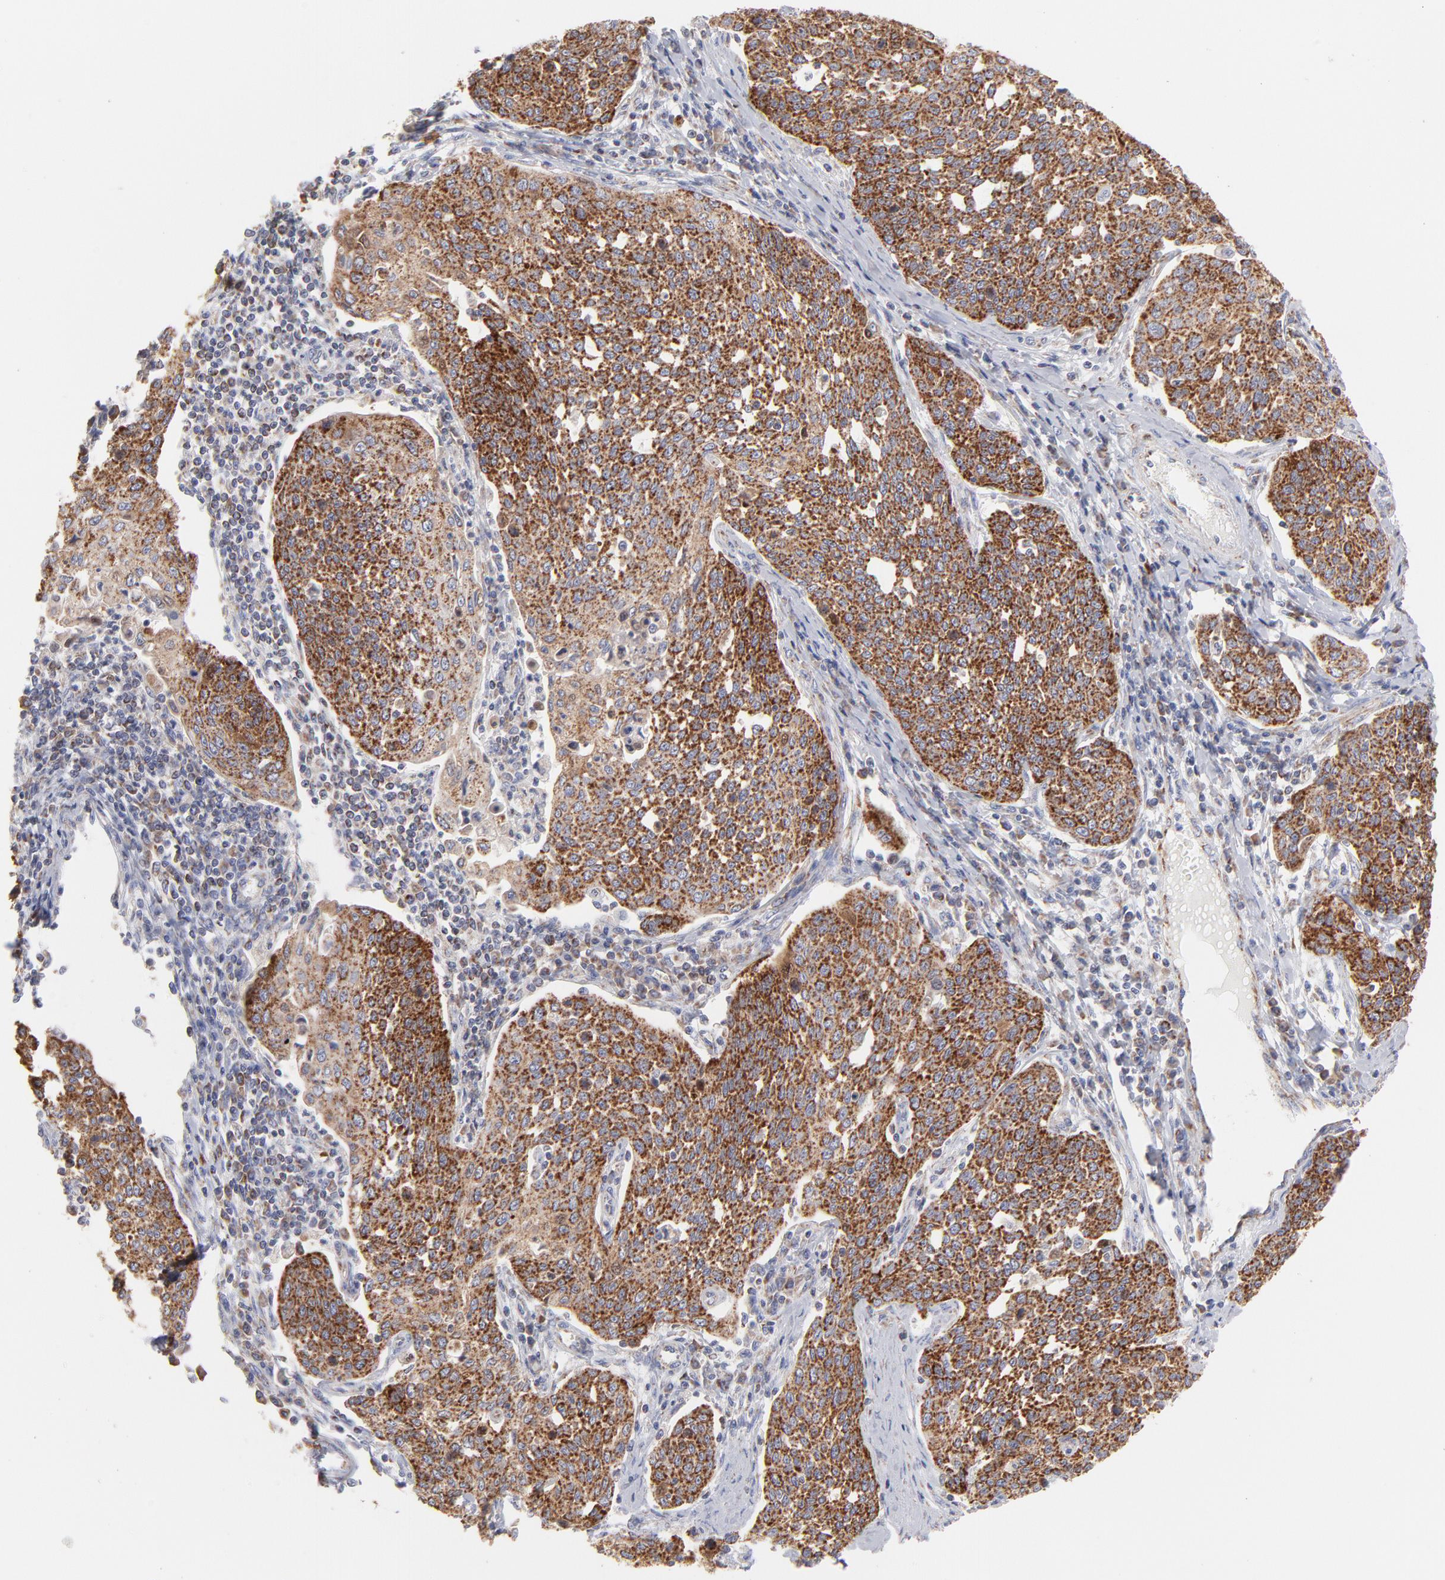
{"staining": {"intensity": "moderate", "quantity": ">75%", "location": "cytoplasmic/membranous"}, "tissue": "cervical cancer", "cell_type": "Tumor cells", "image_type": "cancer", "snomed": [{"axis": "morphology", "description": "Squamous cell carcinoma, NOS"}, {"axis": "topography", "description": "Cervix"}], "caption": "Cervical cancer (squamous cell carcinoma) stained with a brown dye exhibits moderate cytoplasmic/membranous positive positivity in about >75% of tumor cells.", "gene": "TIMM8A", "patient": {"sex": "female", "age": 34}}